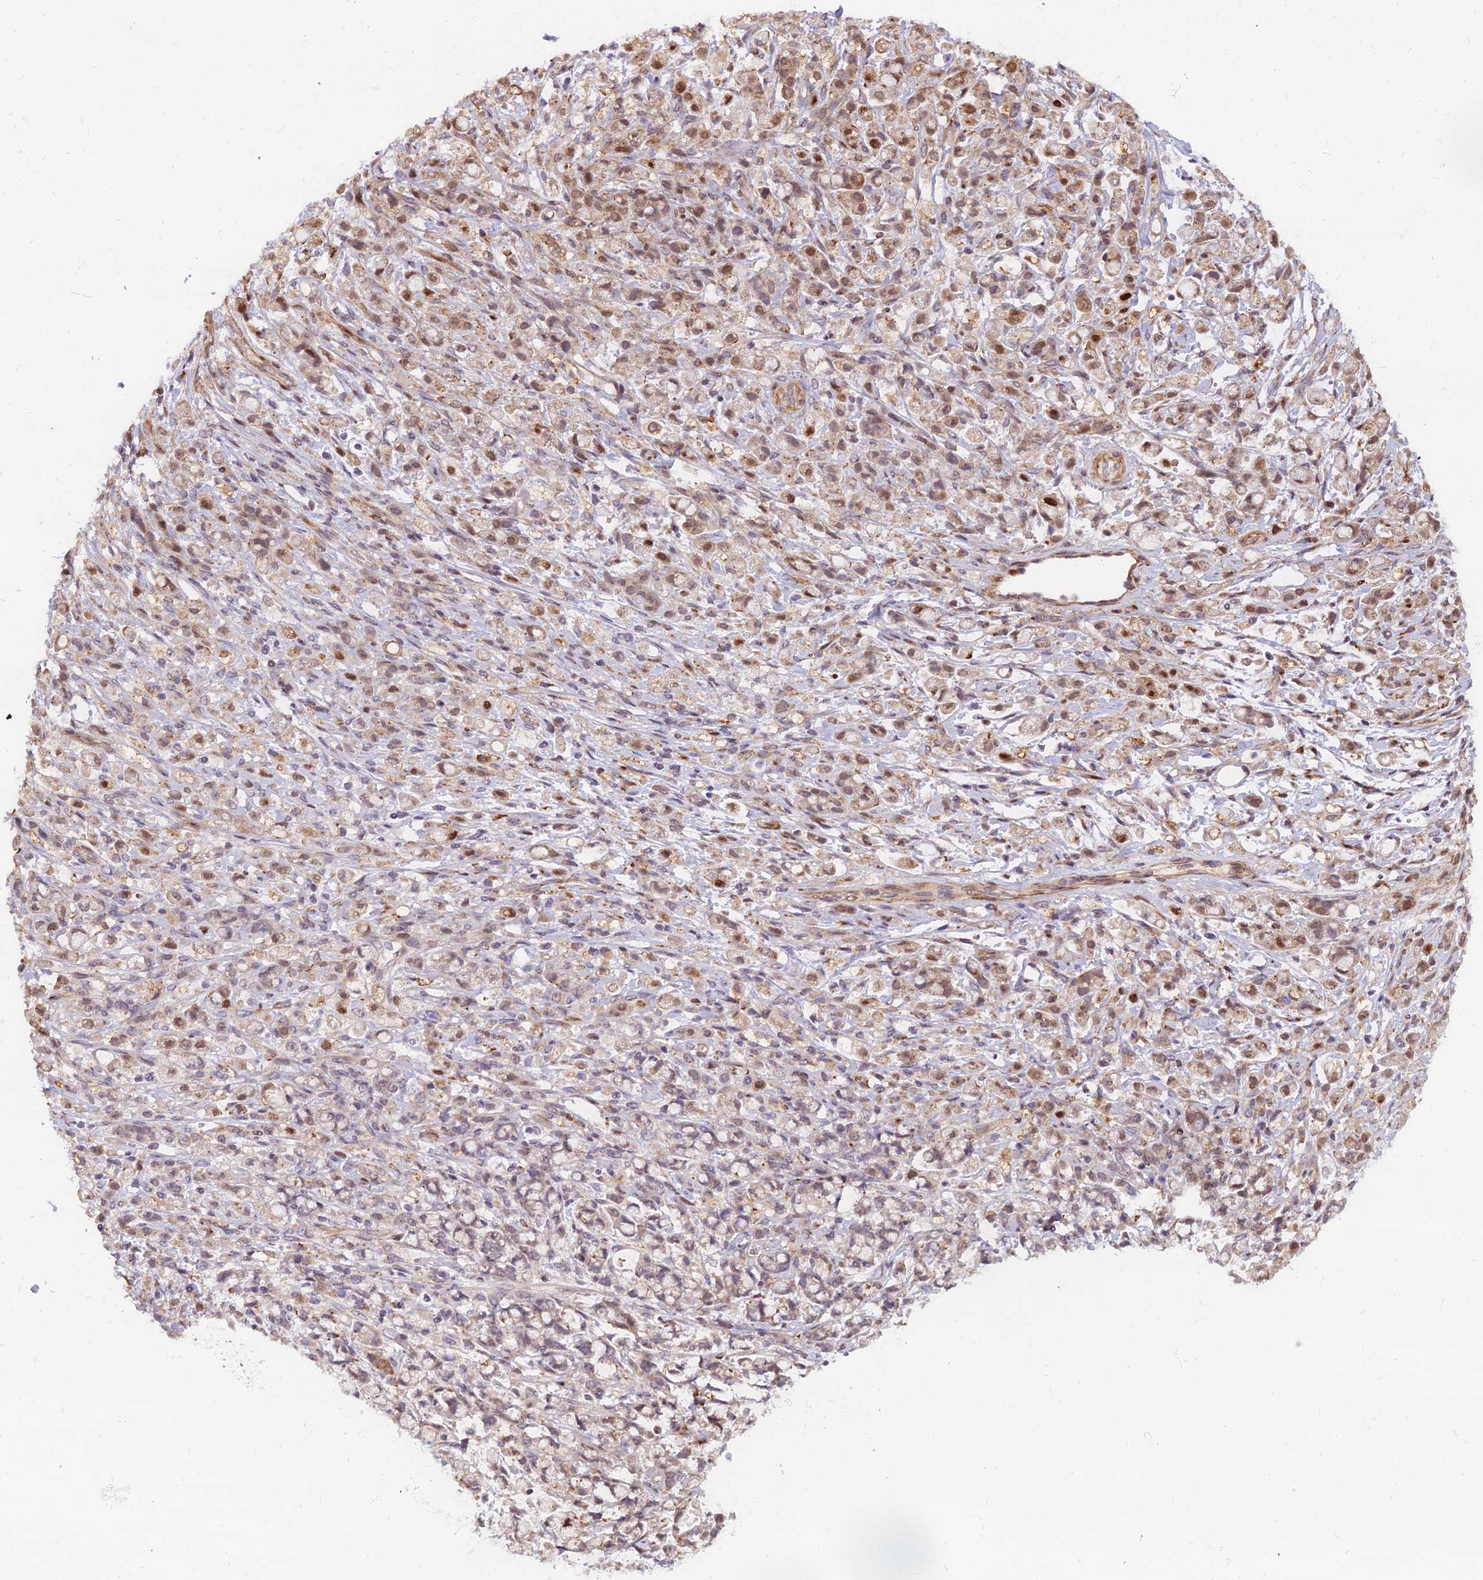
{"staining": {"intensity": "weak", "quantity": "25%-75%", "location": "nuclear"}, "tissue": "stomach cancer", "cell_type": "Tumor cells", "image_type": "cancer", "snomed": [{"axis": "morphology", "description": "Adenocarcinoma, NOS"}, {"axis": "topography", "description": "Stomach"}], "caption": "Immunohistochemical staining of stomach cancer displays low levels of weak nuclear protein expression in about 25%-75% of tumor cells.", "gene": "GLYATL3", "patient": {"sex": "female", "age": 60}}